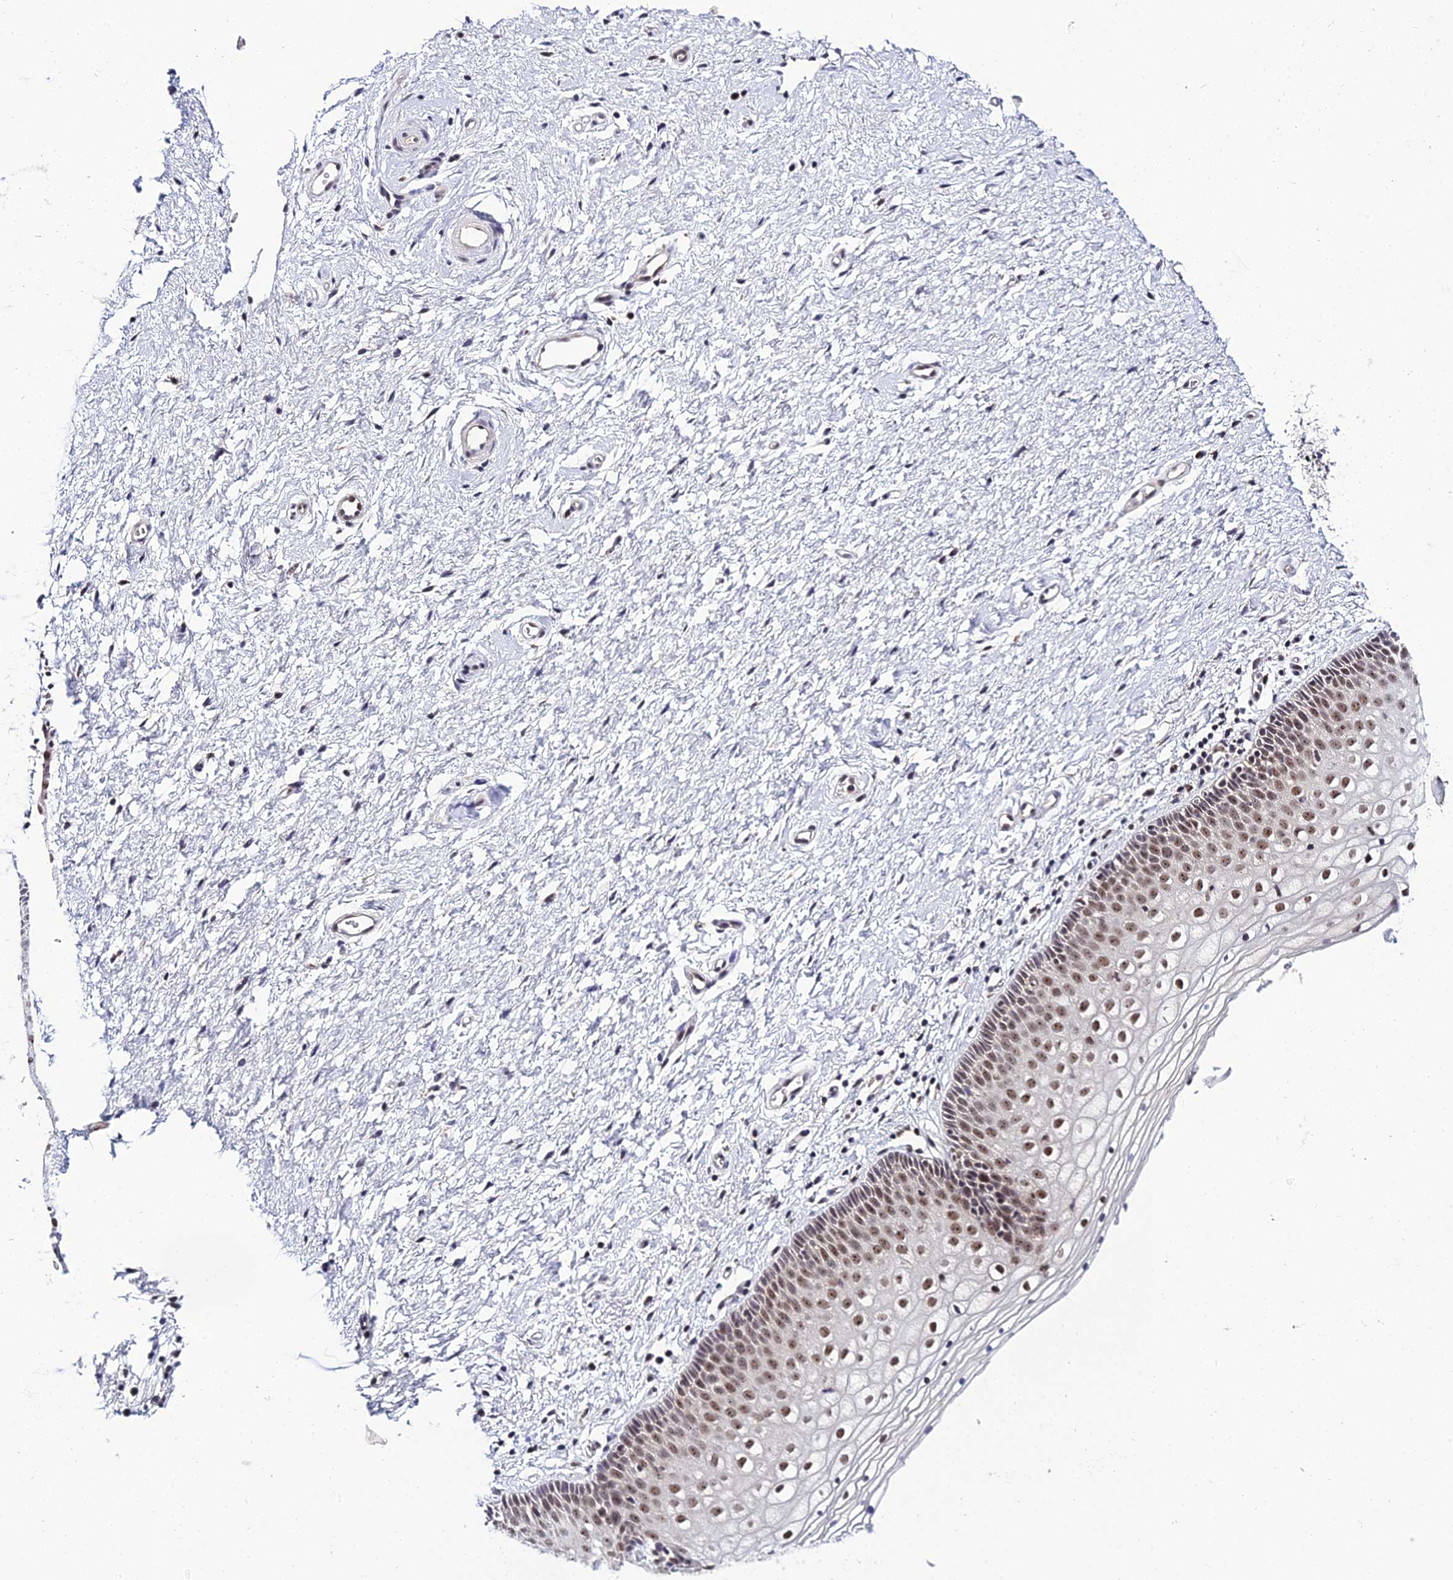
{"staining": {"intensity": "strong", "quantity": "25%-75%", "location": "nuclear"}, "tissue": "vagina", "cell_type": "Squamous epithelial cells", "image_type": "normal", "snomed": [{"axis": "morphology", "description": "Normal tissue, NOS"}, {"axis": "topography", "description": "Vagina"}], "caption": "A photomicrograph of vagina stained for a protein exhibits strong nuclear brown staining in squamous epithelial cells.", "gene": "EXOSC3", "patient": {"sex": "female", "age": 60}}